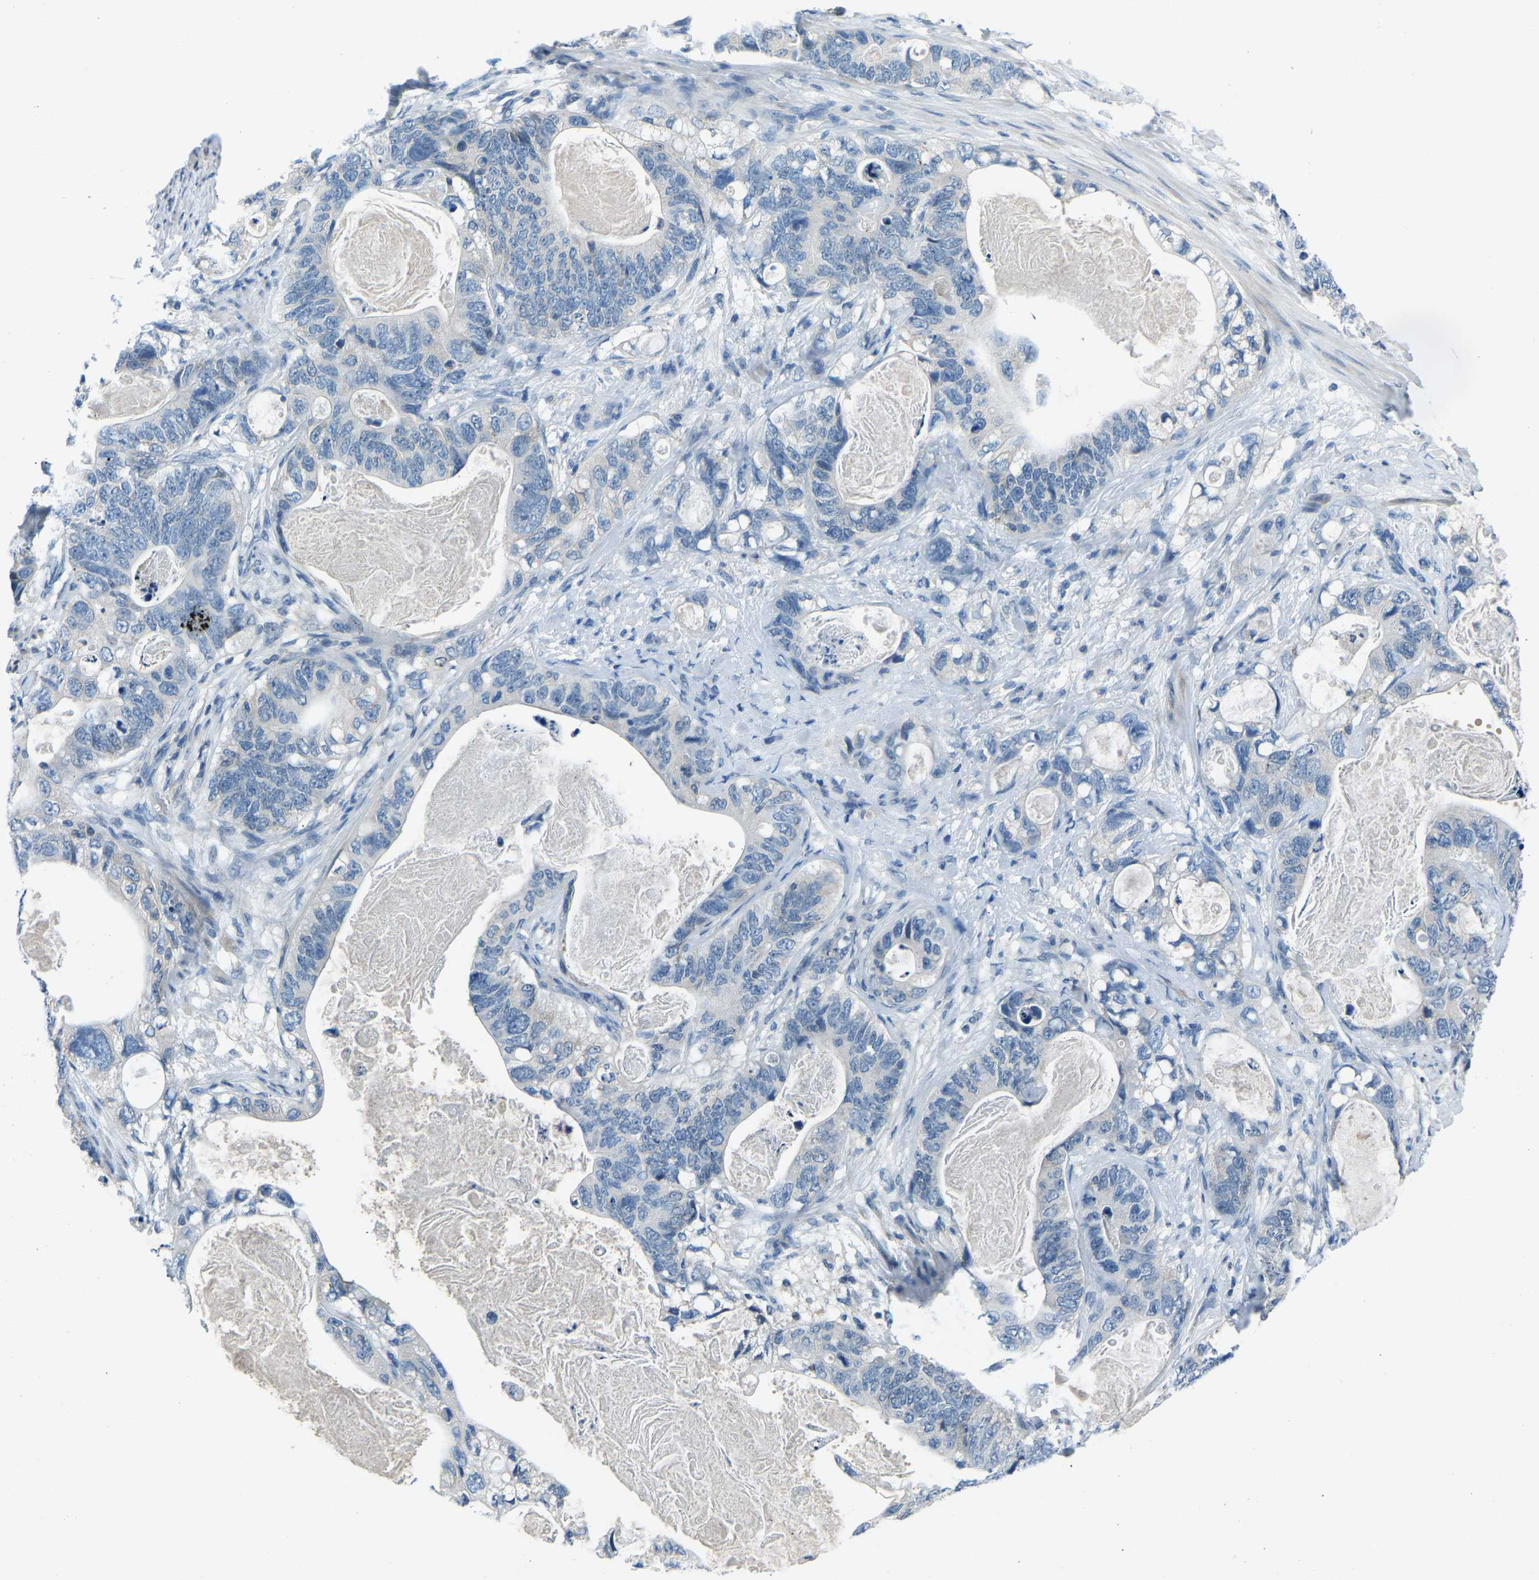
{"staining": {"intensity": "negative", "quantity": "none", "location": "none"}, "tissue": "stomach cancer", "cell_type": "Tumor cells", "image_type": "cancer", "snomed": [{"axis": "morphology", "description": "Normal tissue, NOS"}, {"axis": "morphology", "description": "Adenocarcinoma, NOS"}, {"axis": "topography", "description": "Stomach"}], "caption": "DAB immunohistochemical staining of stomach cancer reveals no significant positivity in tumor cells.", "gene": "XIRP1", "patient": {"sex": "female", "age": 89}}